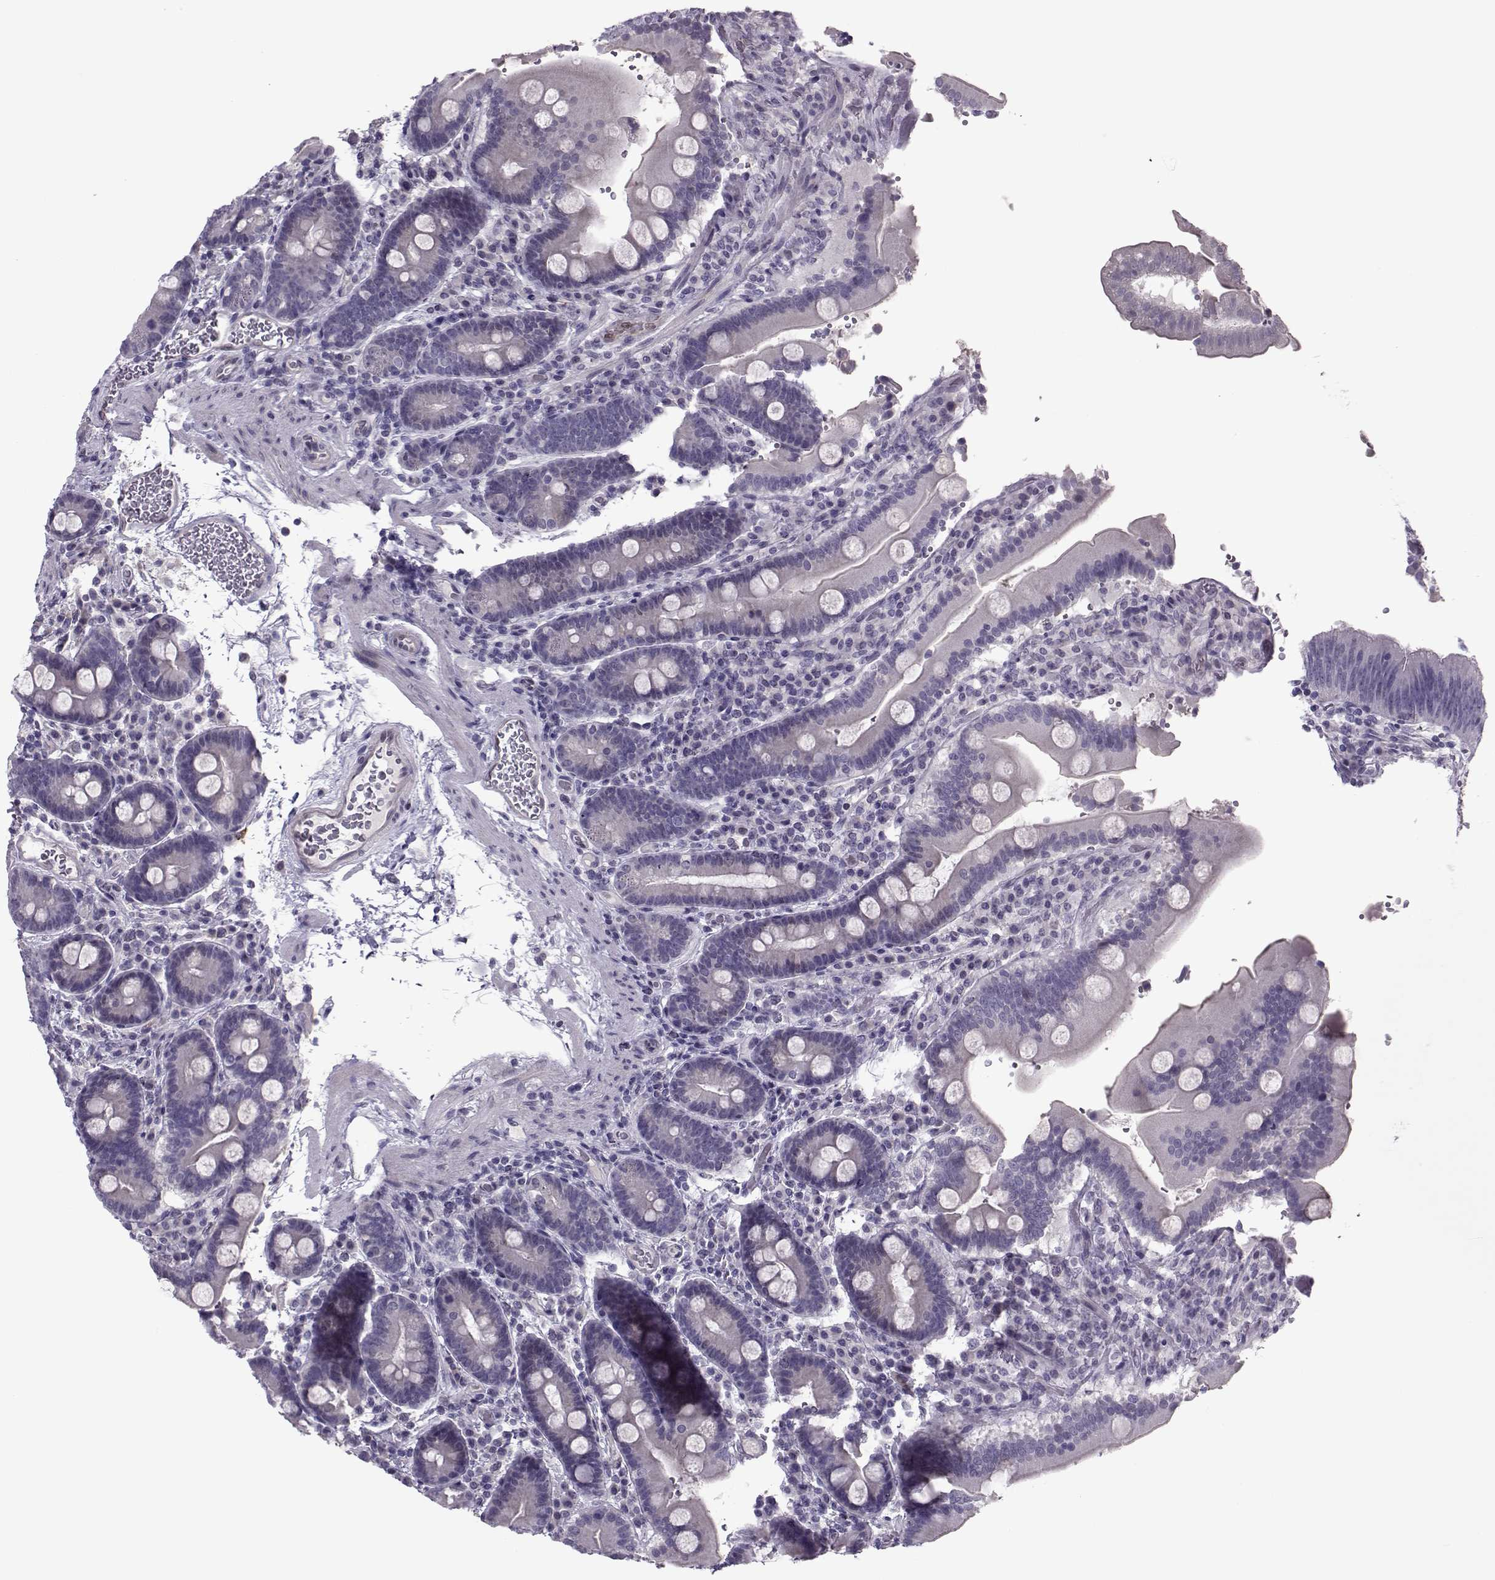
{"staining": {"intensity": "negative", "quantity": "none", "location": "none"}, "tissue": "duodenum", "cell_type": "Glandular cells", "image_type": "normal", "snomed": [{"axis": "morphology", "description": "Normal tissue, NOS"}, {"axis": "topography", "description": "Duodenum"}], "caption": "The IHC photomicrograph has no significant staining in glandular cells of duodenum. (Stains: DAB (3,3'-diaminobenzidine) immunohistochemistry with hematoxylin counter stain, Microscopy: brightfield microscopy at high magnification).", "gene": "ASRGL1", "patient": {"sex": "female", "age": 62}}